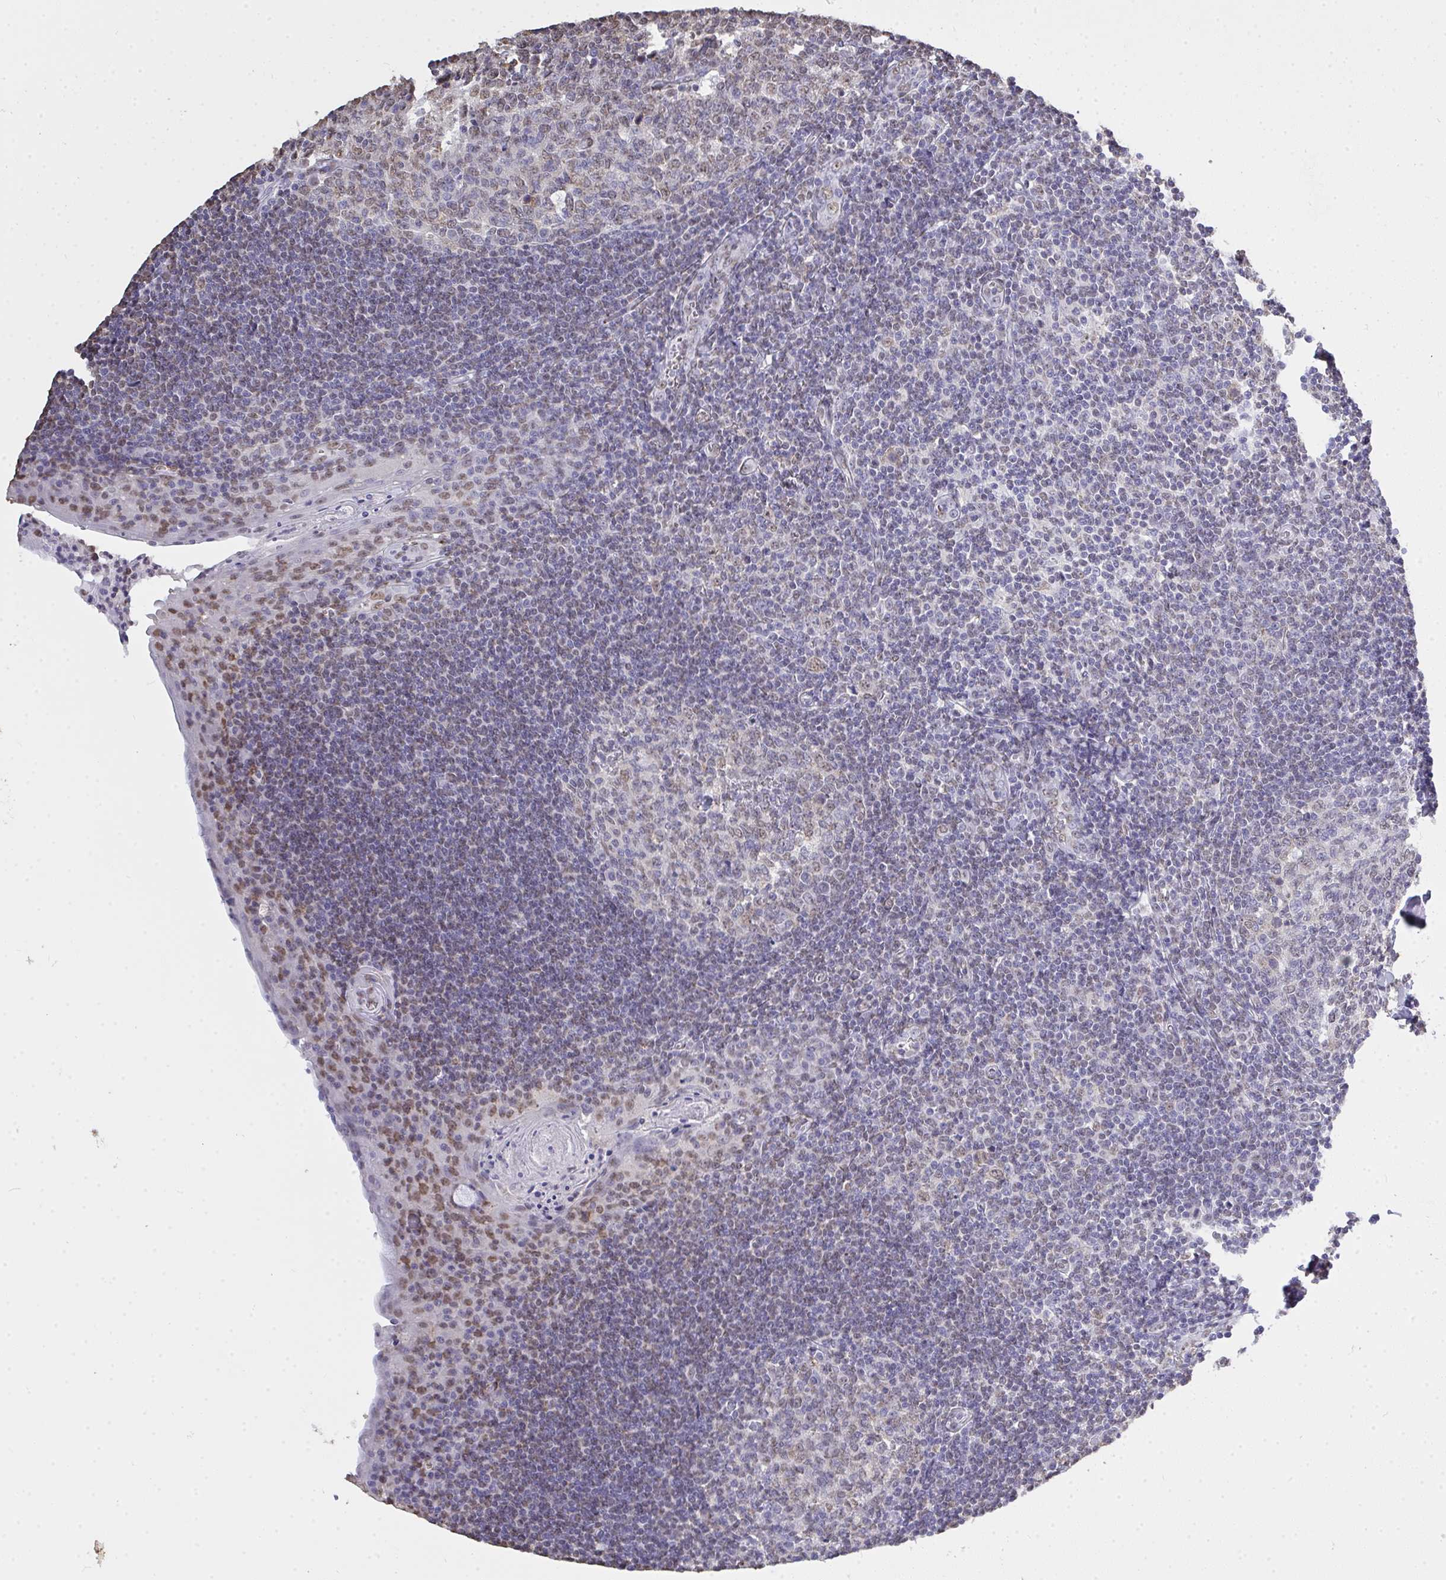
{"staining": {"intensity": "weak", "quantity": "25%-75%", "location": "nuclear"}, "tissue": "tonsil", "cell_type": "Germinal center cells", "image_type": "normal", "snomed": [{"axis": "morphology", "description": "Normal tissue, NOS"}, {"axis": "topography", "description": "Tonsil"}], "caption": "Human tonsil stained with a brown dye displays weak nuclear positive positivity in about 25%-75% of germinal center cells.", "gene": "SEMA6B", "patient": {"sex": "male", "age": 27}}